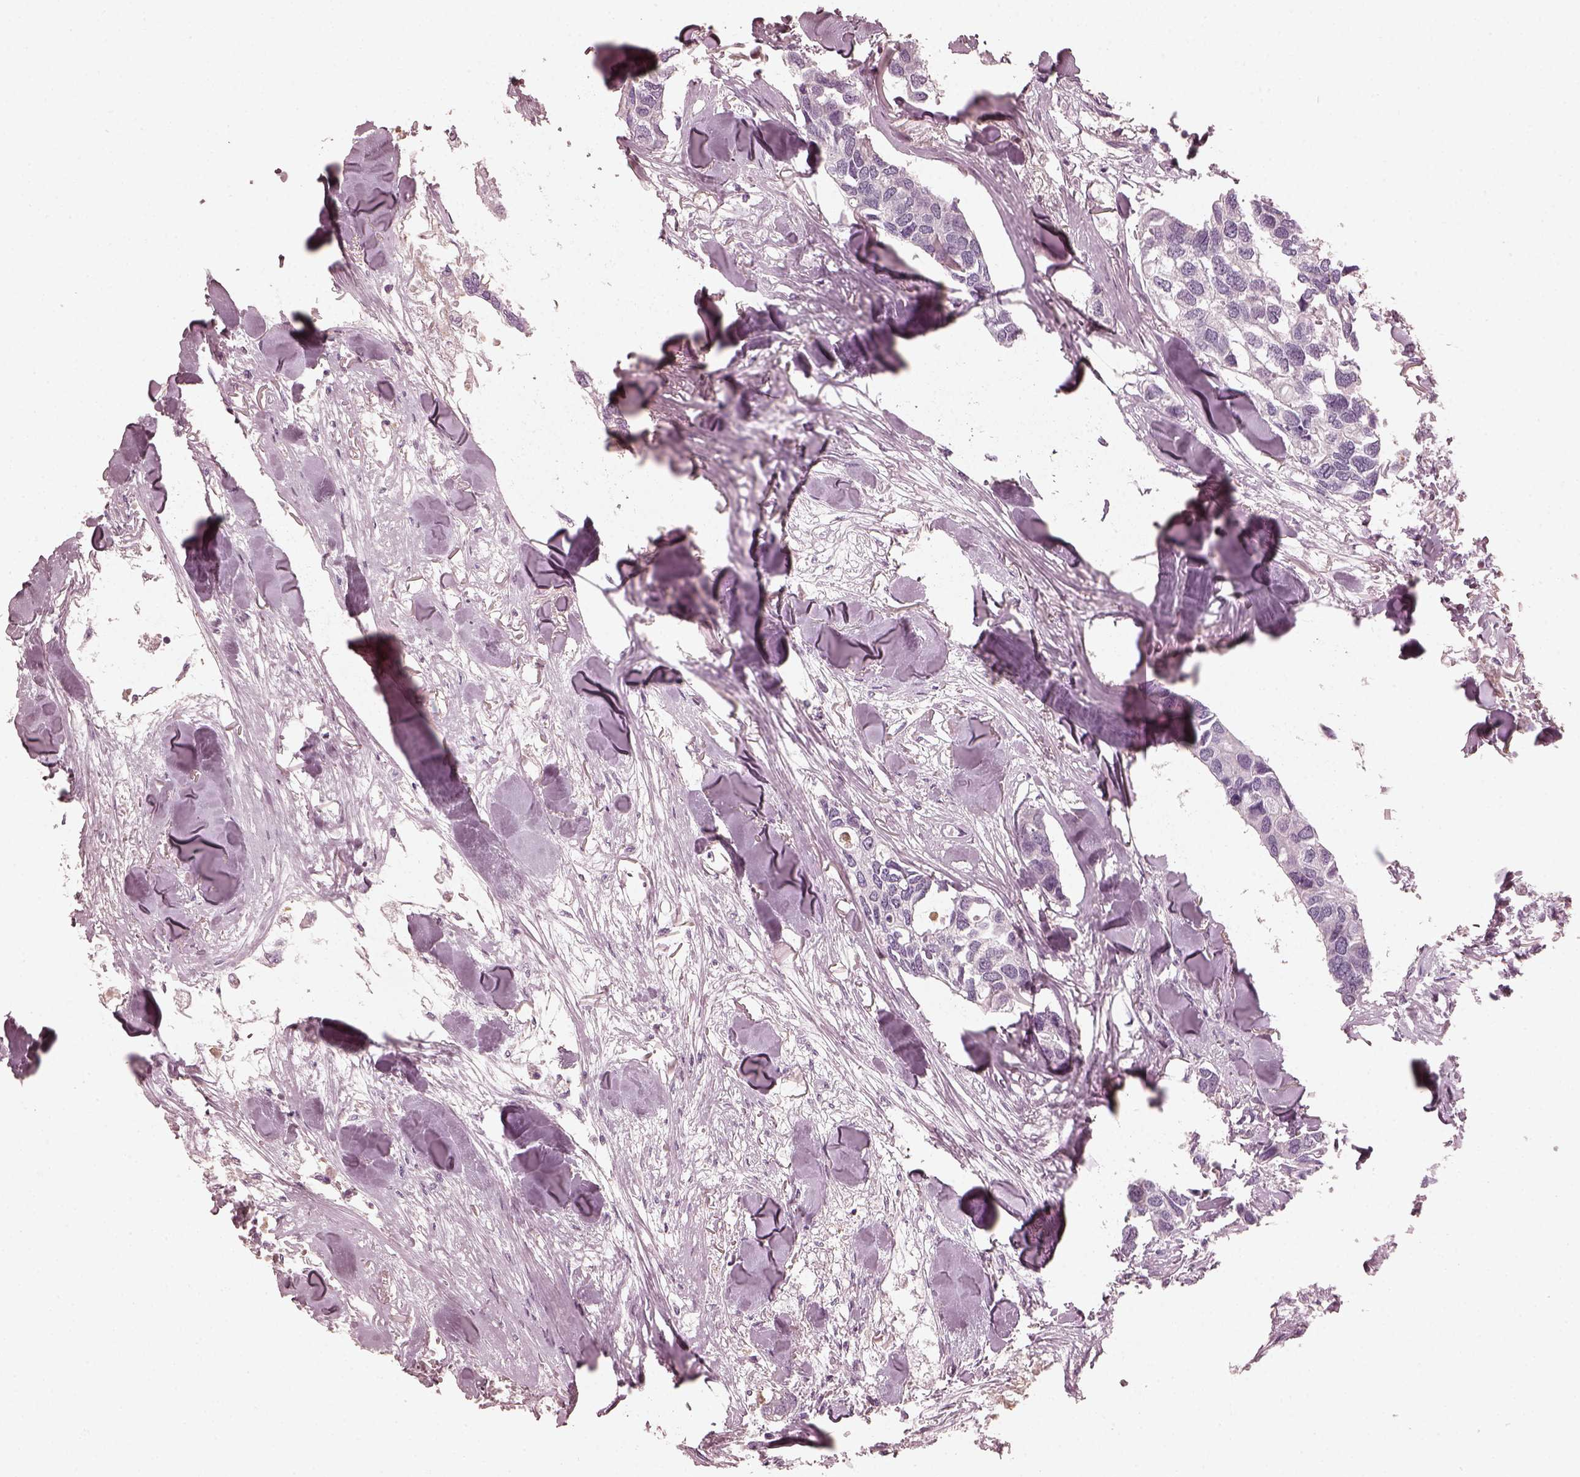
{"staining": {"intensity": "negative", "quantity": "none", "location": "none"}, "tissue": "breast cancer", "cell_type": "Tumor cells", "image_type": "cancer", "snomed": [{"axis": "morphology", "description": "Duct carcinoma"}, {"axis": "topography", "description": "Breast"}], "caption": "Breast cancer (infiltrating ductal carcinoma) was stained to show a protein in brown. There is no significant staining in tumor cells. The staining is performed using DAB brown chromogen with nuclei counter-stained in using hematoxylin.", "gene": "OPTC", "patient": {"sex": "female", "age": 83}}